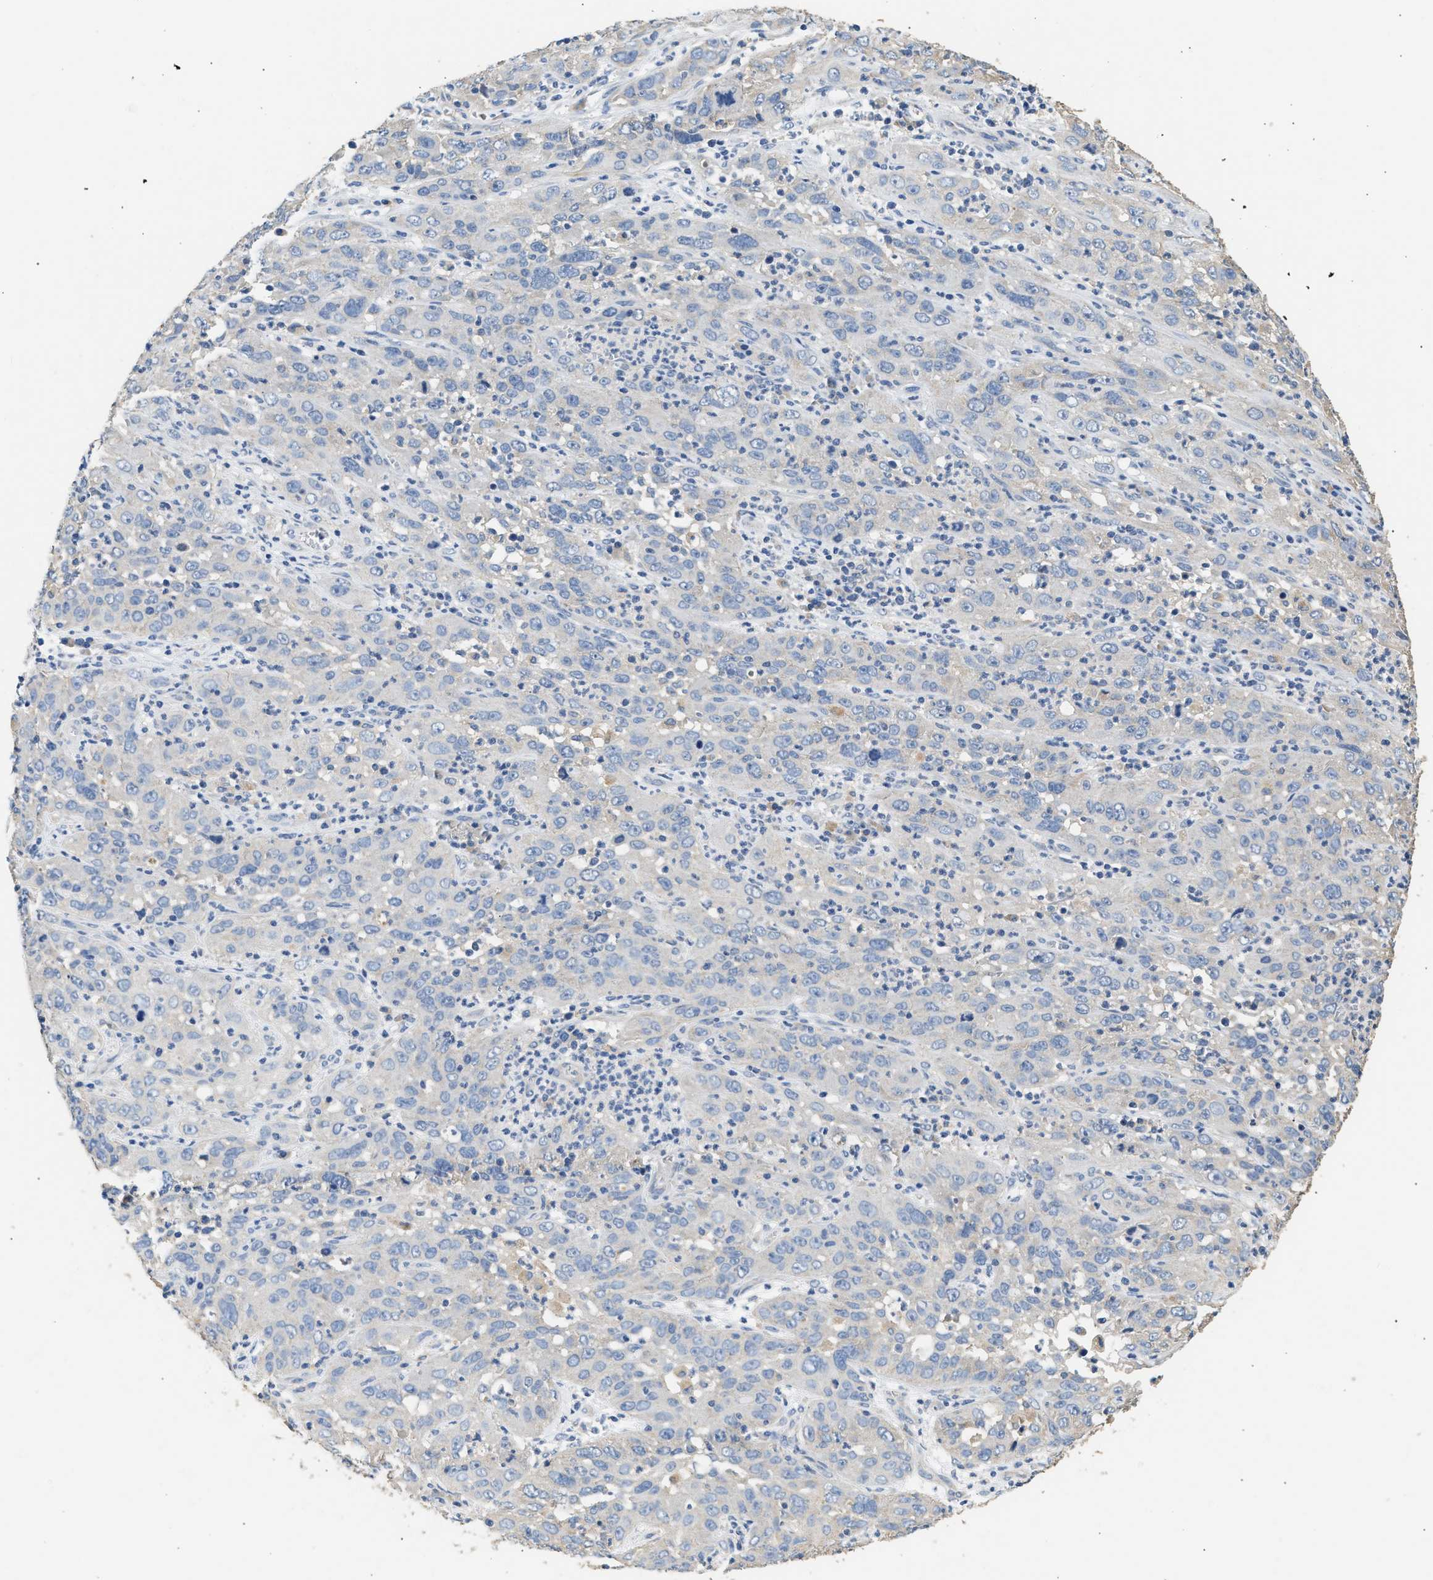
{"staining": {"intensity": "negative", "quantity": "none", "location": "none"}, "tissue": "cervical cancer", "cell_type": "Tumor cells", "image_type": "cancer", "snomed": [{"axis": "morphology", "description": "Squamous cell carcinoma, NOS"}, {"axis": "topography", "description": "Cervix"}], "caption": "The immunohistochemistry photomicrograph has no significant expression in tumor cells of cervical cancer (squamous cell carcinoma) tissue.", "gene": "WDR31", "patient": {"sex": "female", "age": 32}}